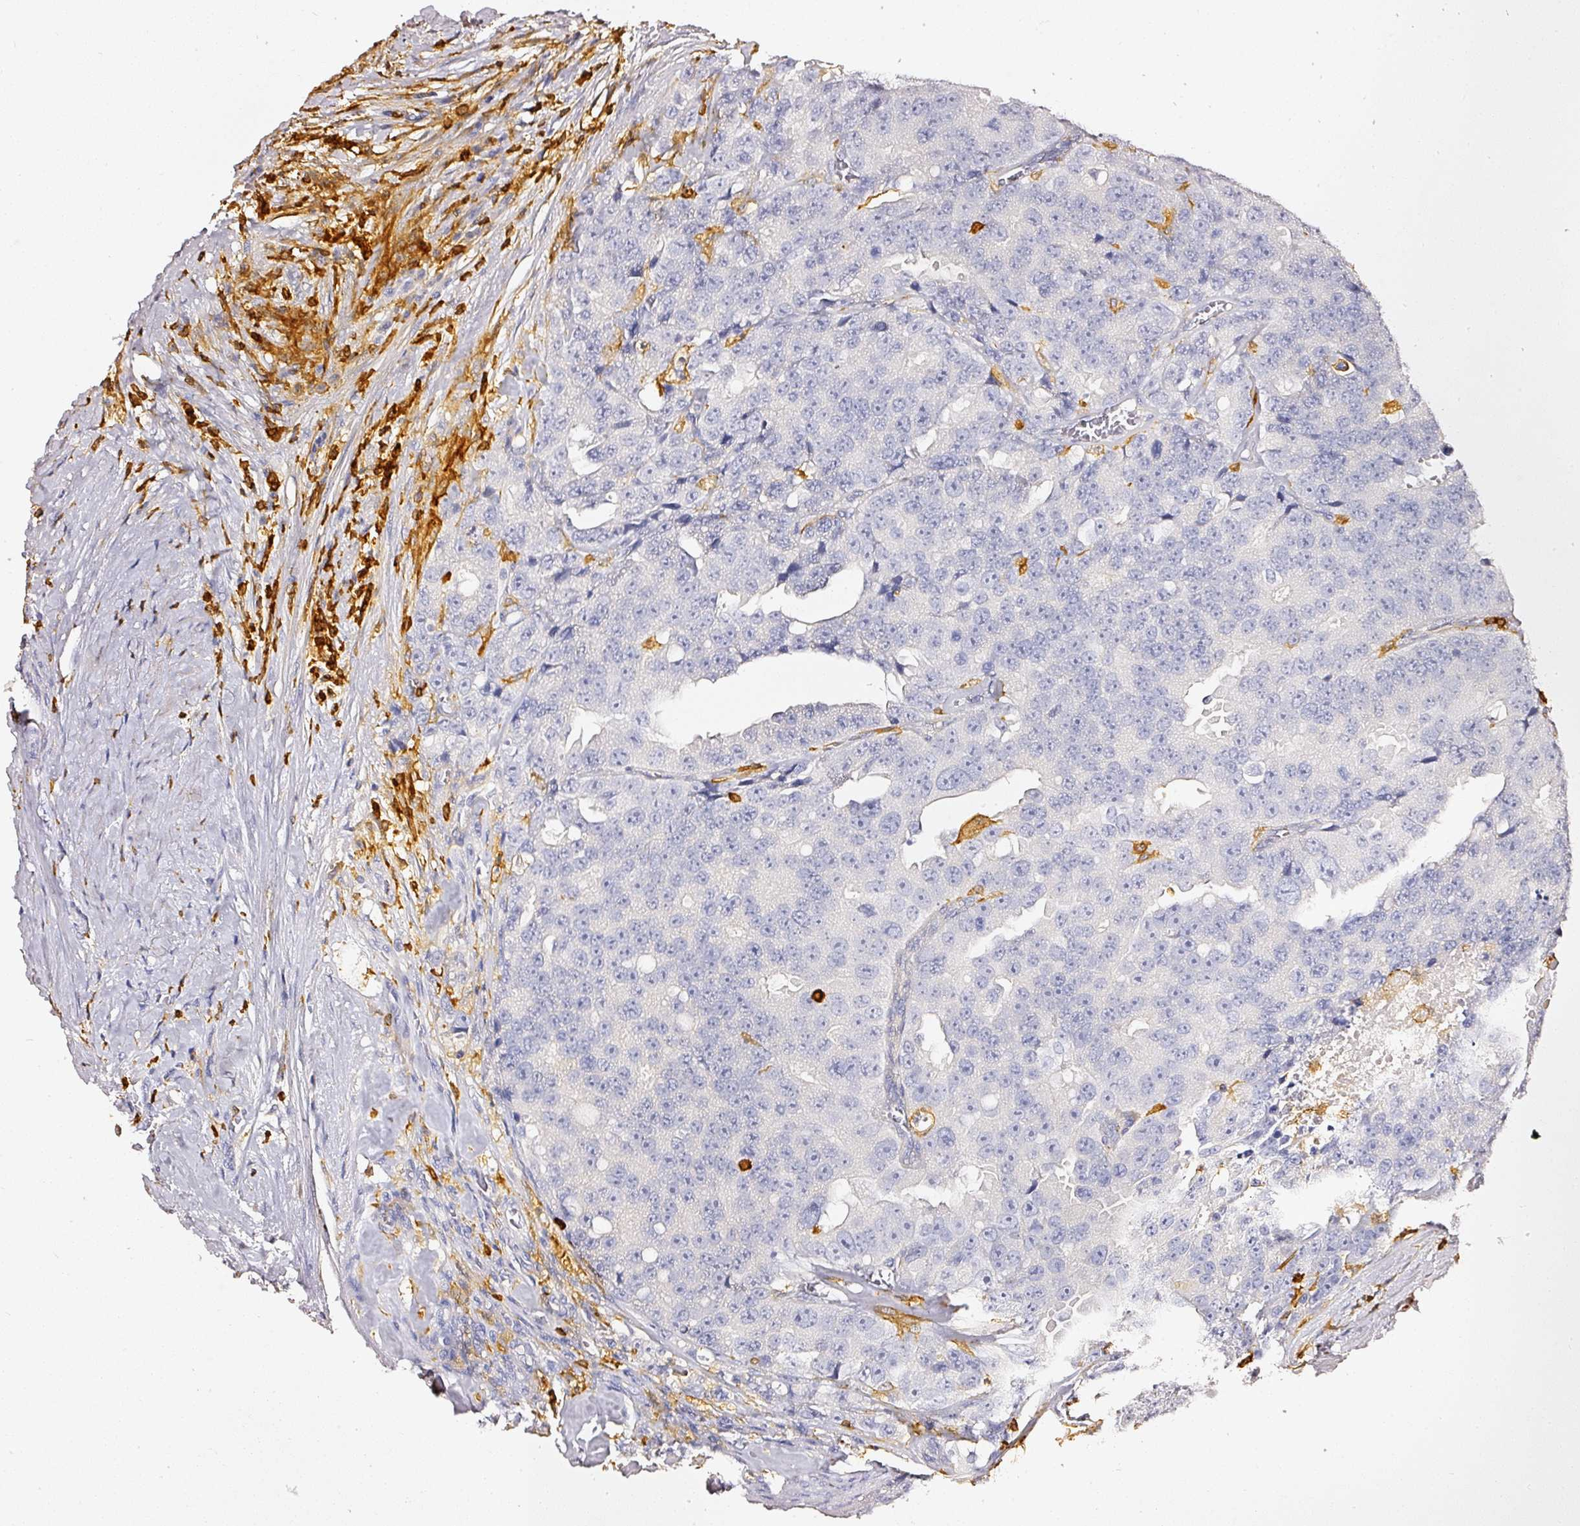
{"staining": {"intensity": "negative", "quantity": "none", "location": "none"}, "tissue": "prostate cancer", "cell_type": "Tumor cells", "image_type": "cancer", "snomed": [{"axis": "morphology", "description": "Adenocarcinoma, High grade"}, {"axis": "topography", "description": "Prostate"}], "caption": "Tumor cells show no significant positivity in high-grade adenocarcinoma (prostate).", "gene": "EVL", "patient": {"sex": "male", "age": 71}}